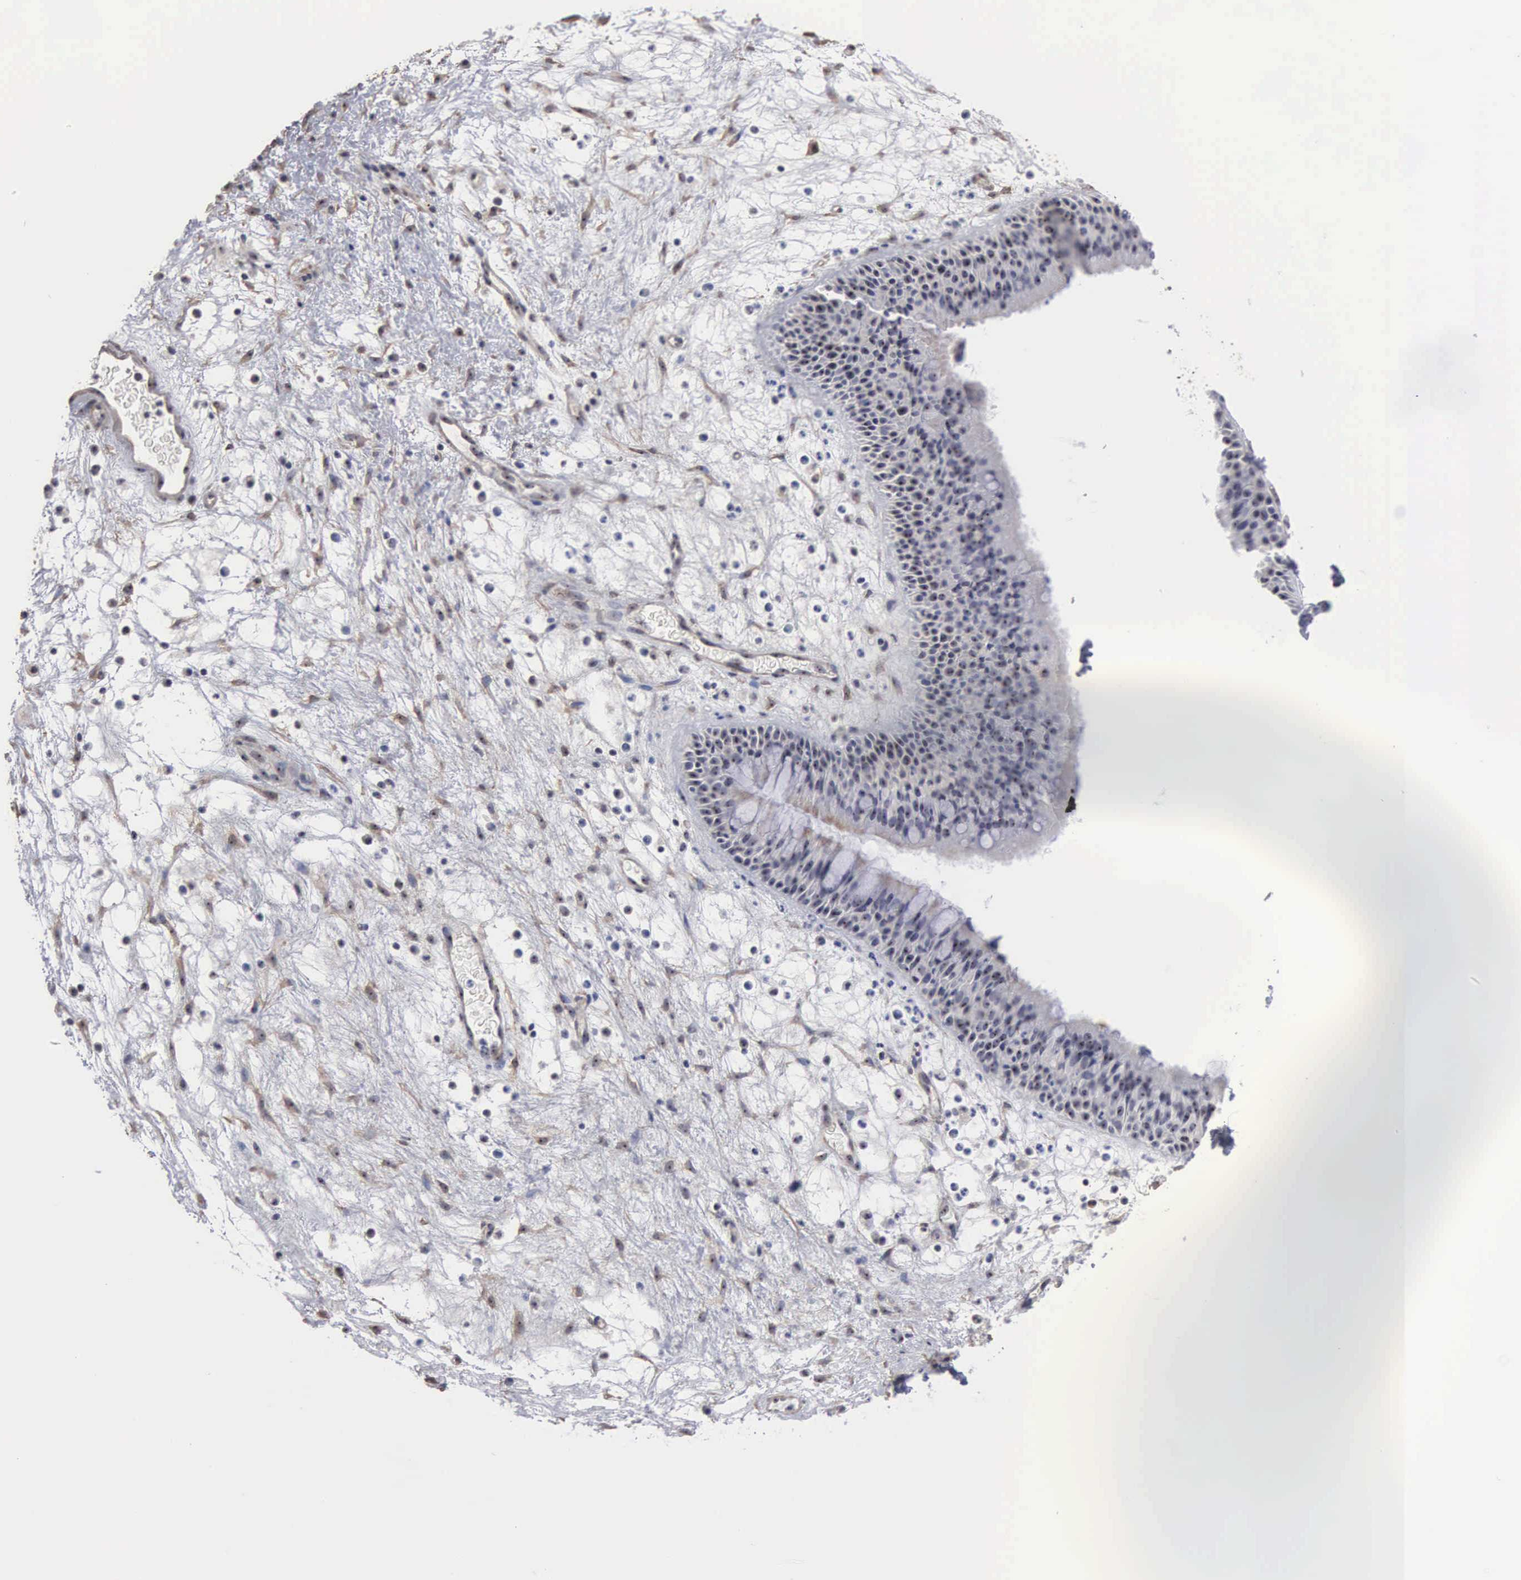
{"staining": {"intensity": "weak", "quantity": "<25%", "location": "cytoplasmic/membranous,nuclear"}, "tissue": "nasopharynx", "cell_type": "Respiratory epithelial cells", "image_type": "normal", "snomed": [{"axis": "morphology", "description": "Normal tissue, NOS"}, {"axis": "topography", "description": "Nasopharynx"}], "caption": "Respiratory epithelial cells show no significant protein positivity in normal nasopharynx.", "gene": "NGDN", "patient": {"sex": "male", "age": 63}}